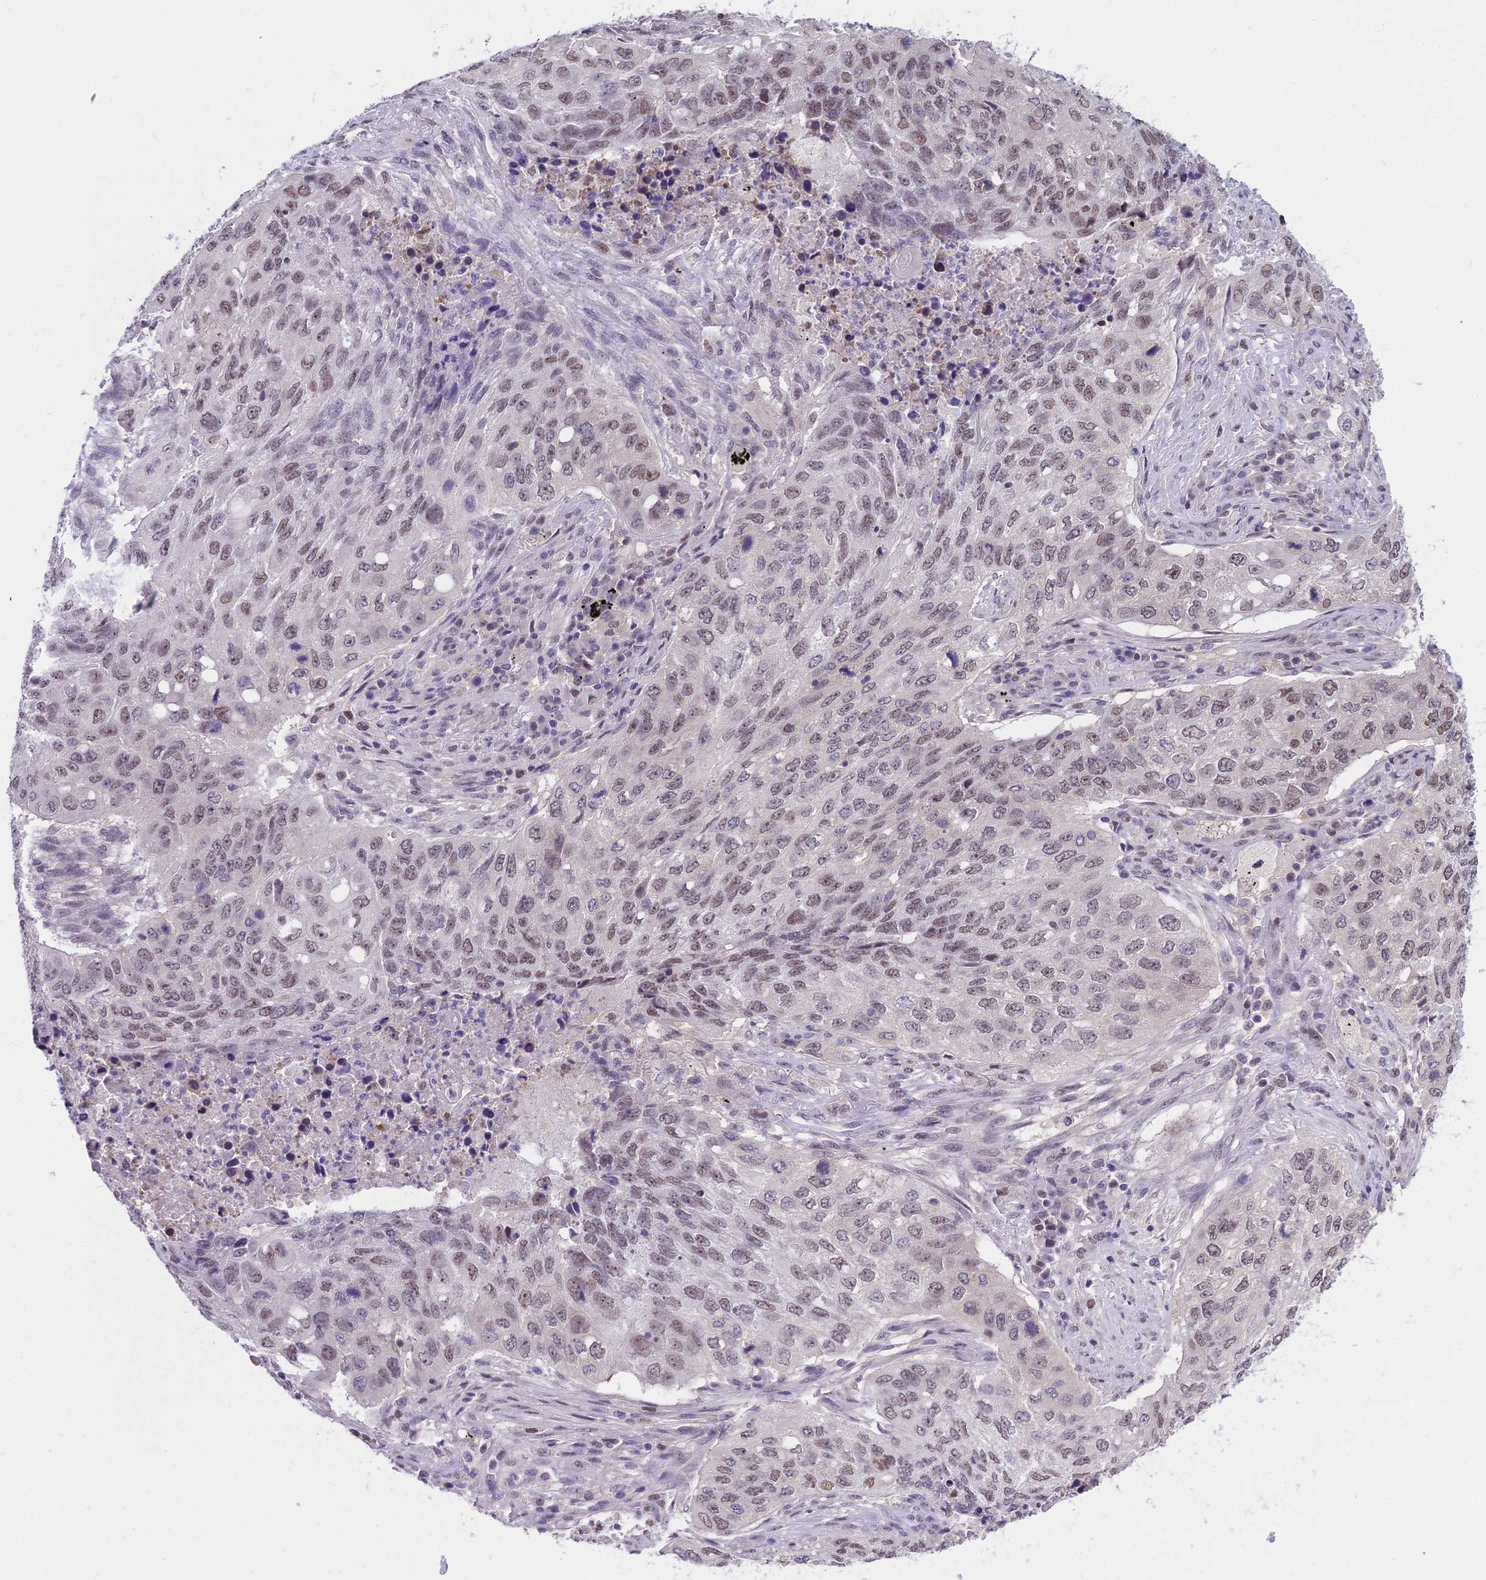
{"staining": {"intensity": "moderate", "quantity": "25%-75%", "location": "nuclear"}, "tissue": "lung cancer", "cell_type": "Tumor cells", "image_type": "cancer", "snomed": [{"axis": "morphology", "description": "Squamous cell carcinoma, NOS"}, {"axis": "topography", "description": "Lung"}], "caption": "Lung cancer (squamous cell carcinoma) tissue displays moderate nuclear positivity in approximately 25%-75% of tumor cells The protein is shown in brown color, while the nuclei are stained blue.", "gene": "MAT2A", "patient": {"sex": "female", "age": 63}}